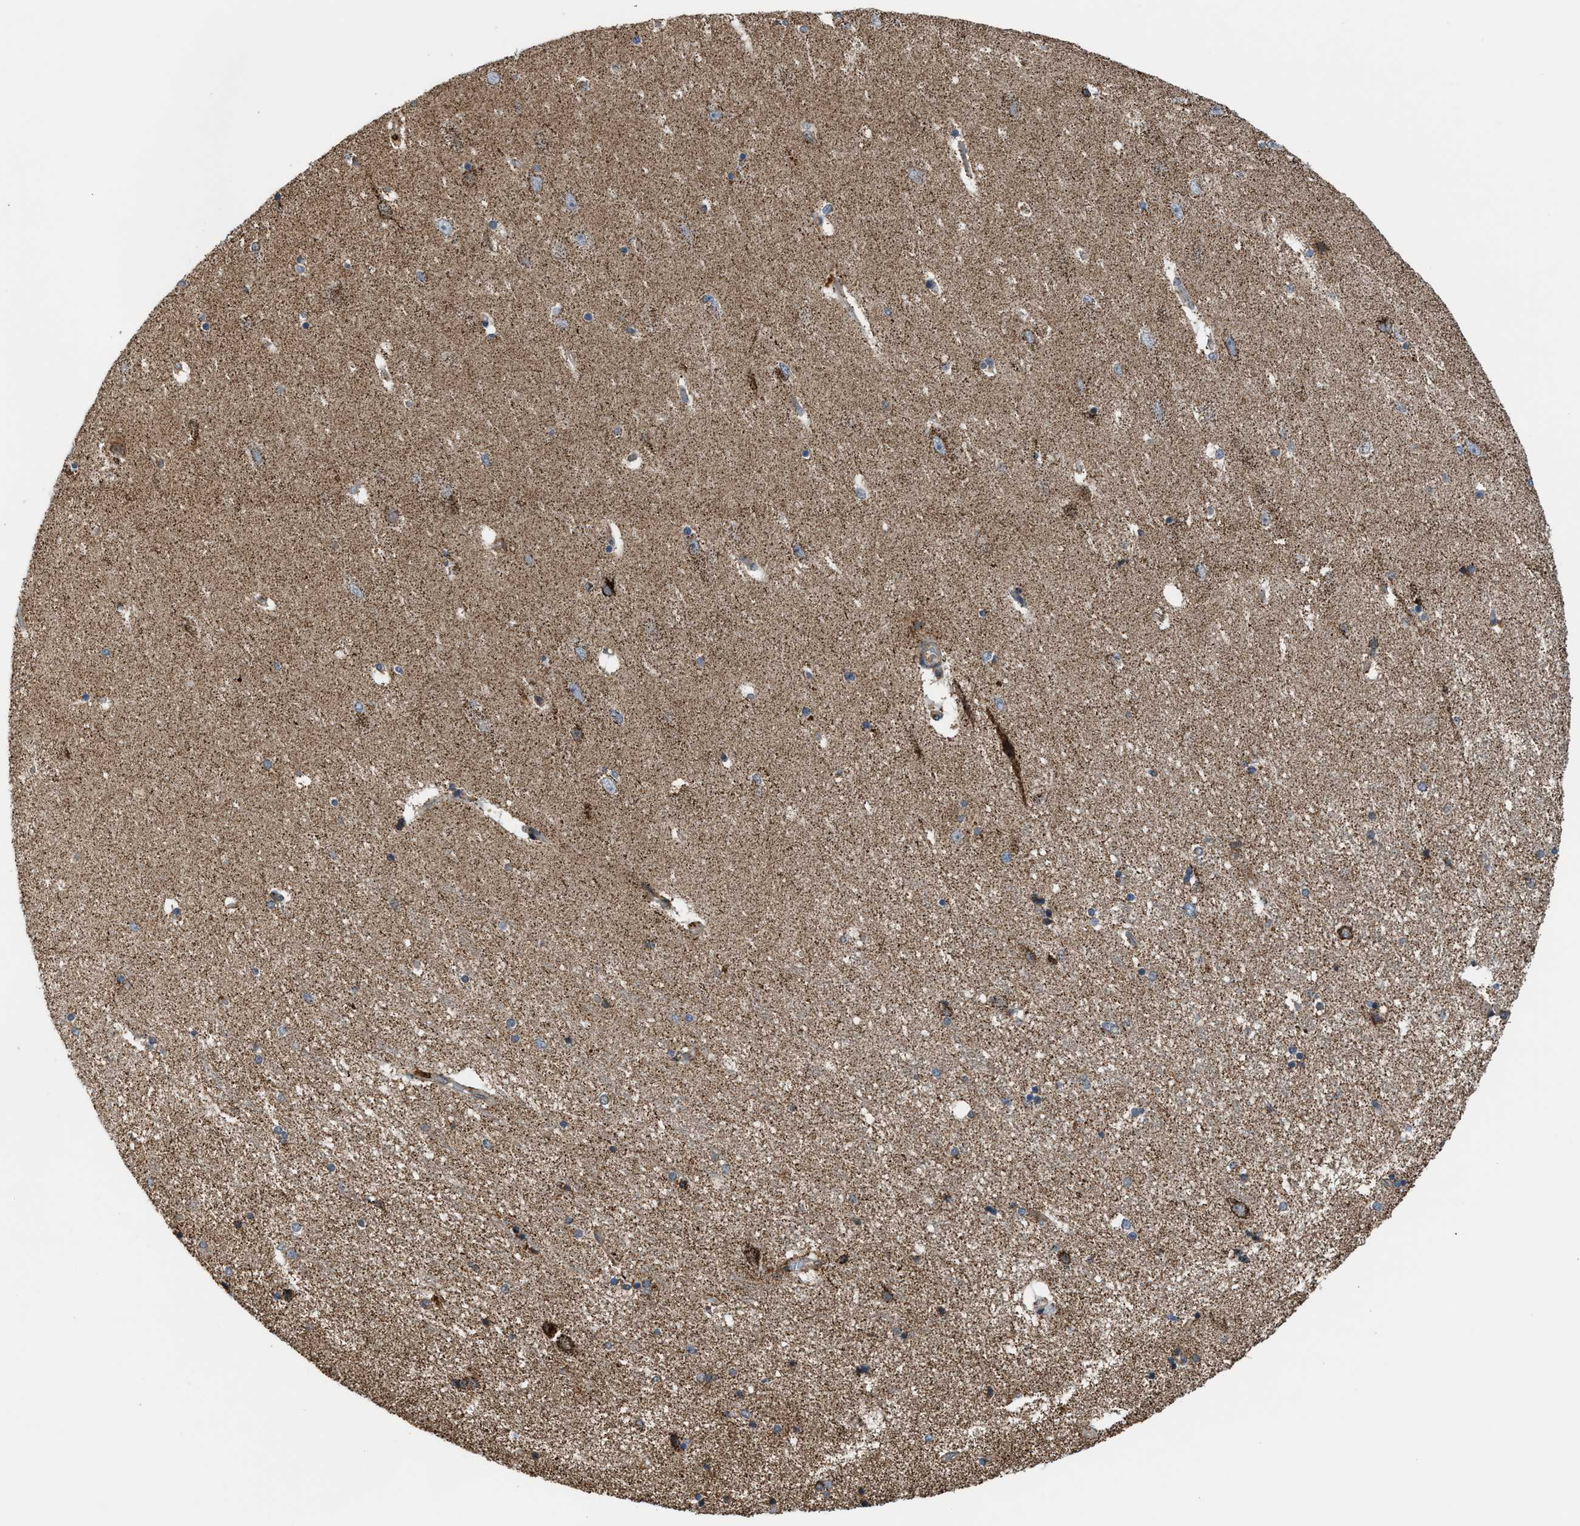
{"staining": {"intensity": "moderate", "quantity": "25%-75%", "location": "cytoplasmic/membranous"}, "tissue": "hippocampus", "cell_type": "Glial cells", "image_type": "normal", "snomed": [{"axis": "morphology", "description": "Normal tissue, NOS"}, {"axis": "topography", "description": "Hippocampus"}], "caption": "High-magnification brightfield microscopy of unremarkable hippocampus stained with DAB (brown) and counterstained with hematoxylin (blue). glial cells exhibit moderate cytoplasmic/membranous positivity is seen in approximately25%-75% of cells.", "gene": "PDCL", "patient": {"sex": "female", "age": 54}}